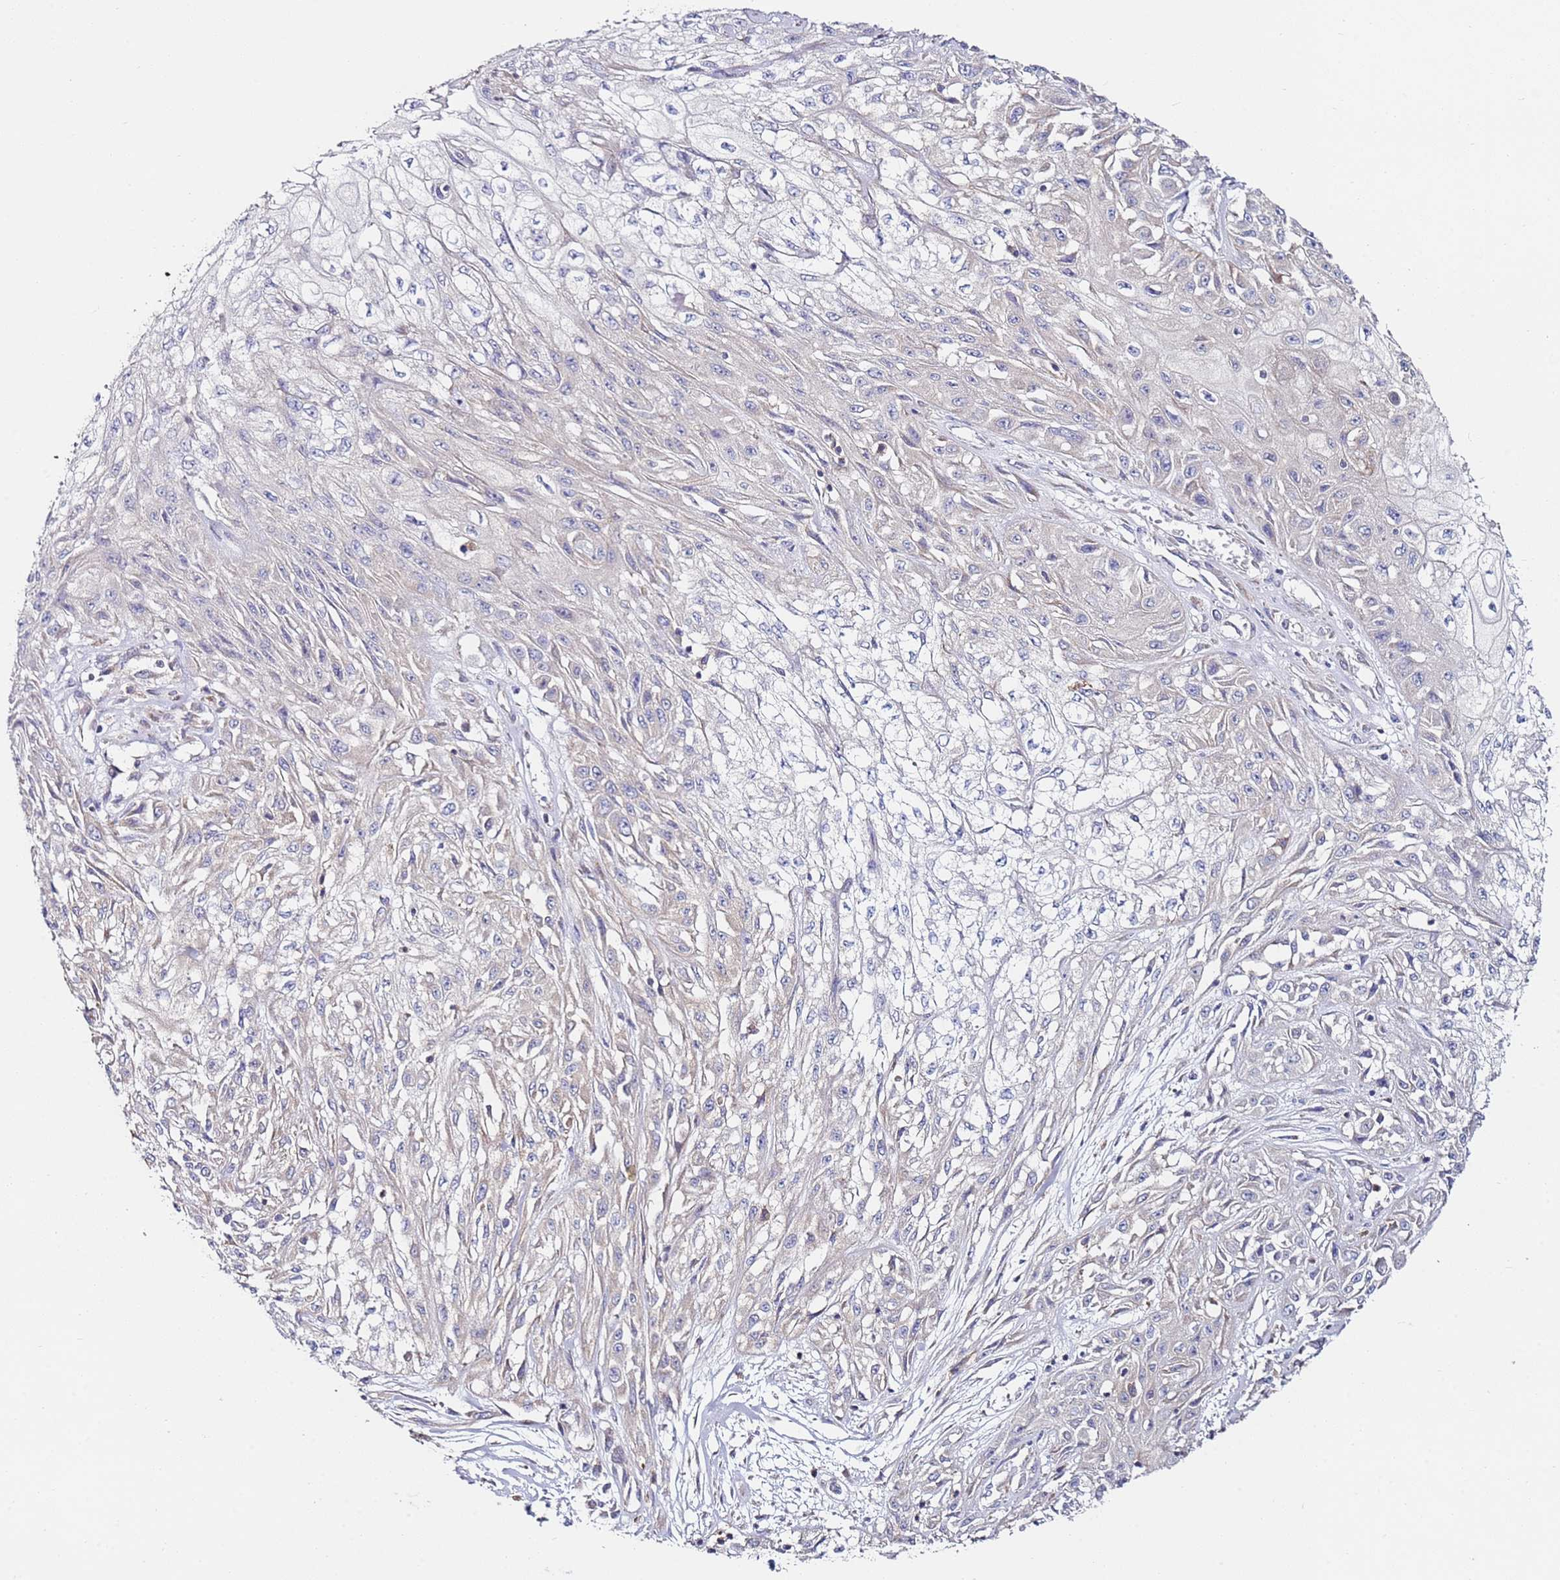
{"staining": {"intensity": "weak", "quantity": "<25%", "location": "cytoplasmic/membranous"}, "tissue": "skin cancer", "cell_type": "Tumor cells", "image_type": "cancer", "snomed": [{"axis": "morphology", "description": "Squamous cell carcinoma, NOS"}, {"axis": "morphology", "description": "Squamous cell carcinoma, metastatic, NOS"}, {"axis": "topography", "description": "Skin"}, {"axis": "topography", "description": "Lymph node"}], "caption": "A photomicrograph of human skin cancer is negative for staining in tumor cells.", "gene": "CNOT9", "patient": {"sex": "male", "age": 75}}